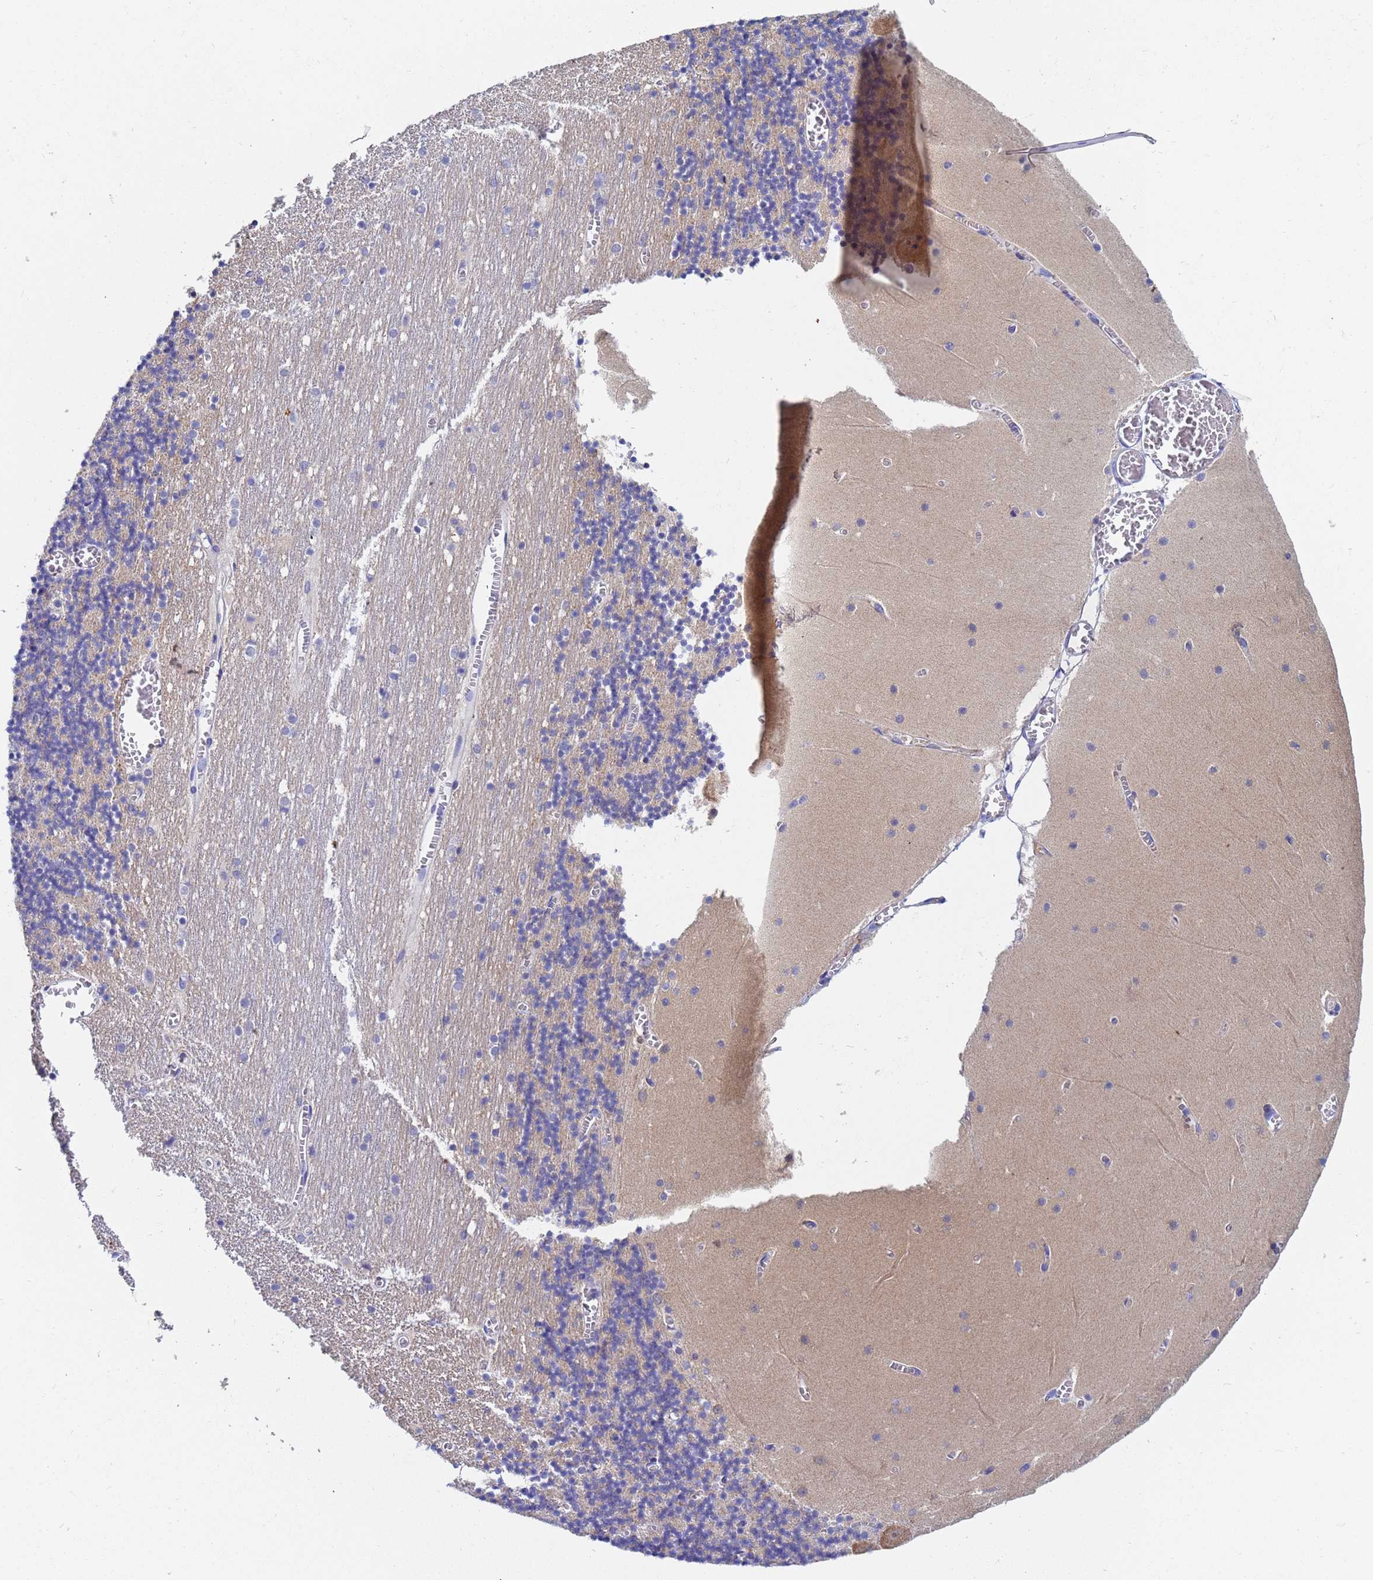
{"staining": {"intensity": "weak", "quantity": "<25%", "location": "cytoplasmic/membranous"}, "tissue": "cerebellum", "cell_type": "Cells in granular layer", "image_type": "normal", "snomed": [{"axis": "morphology", "description": "Normal tissue, NOS"}, {"axis": "topography", "description": "Cerebellum"}], "caption": "This micrograph is of normal cerebellum stained with IHC to label a protein in brown with the nuclei are counter-stained blue. There is no positivity in cells in granular layer.", "gene": "UBE2O", "patient": {"sex": "female", "age": 28}}